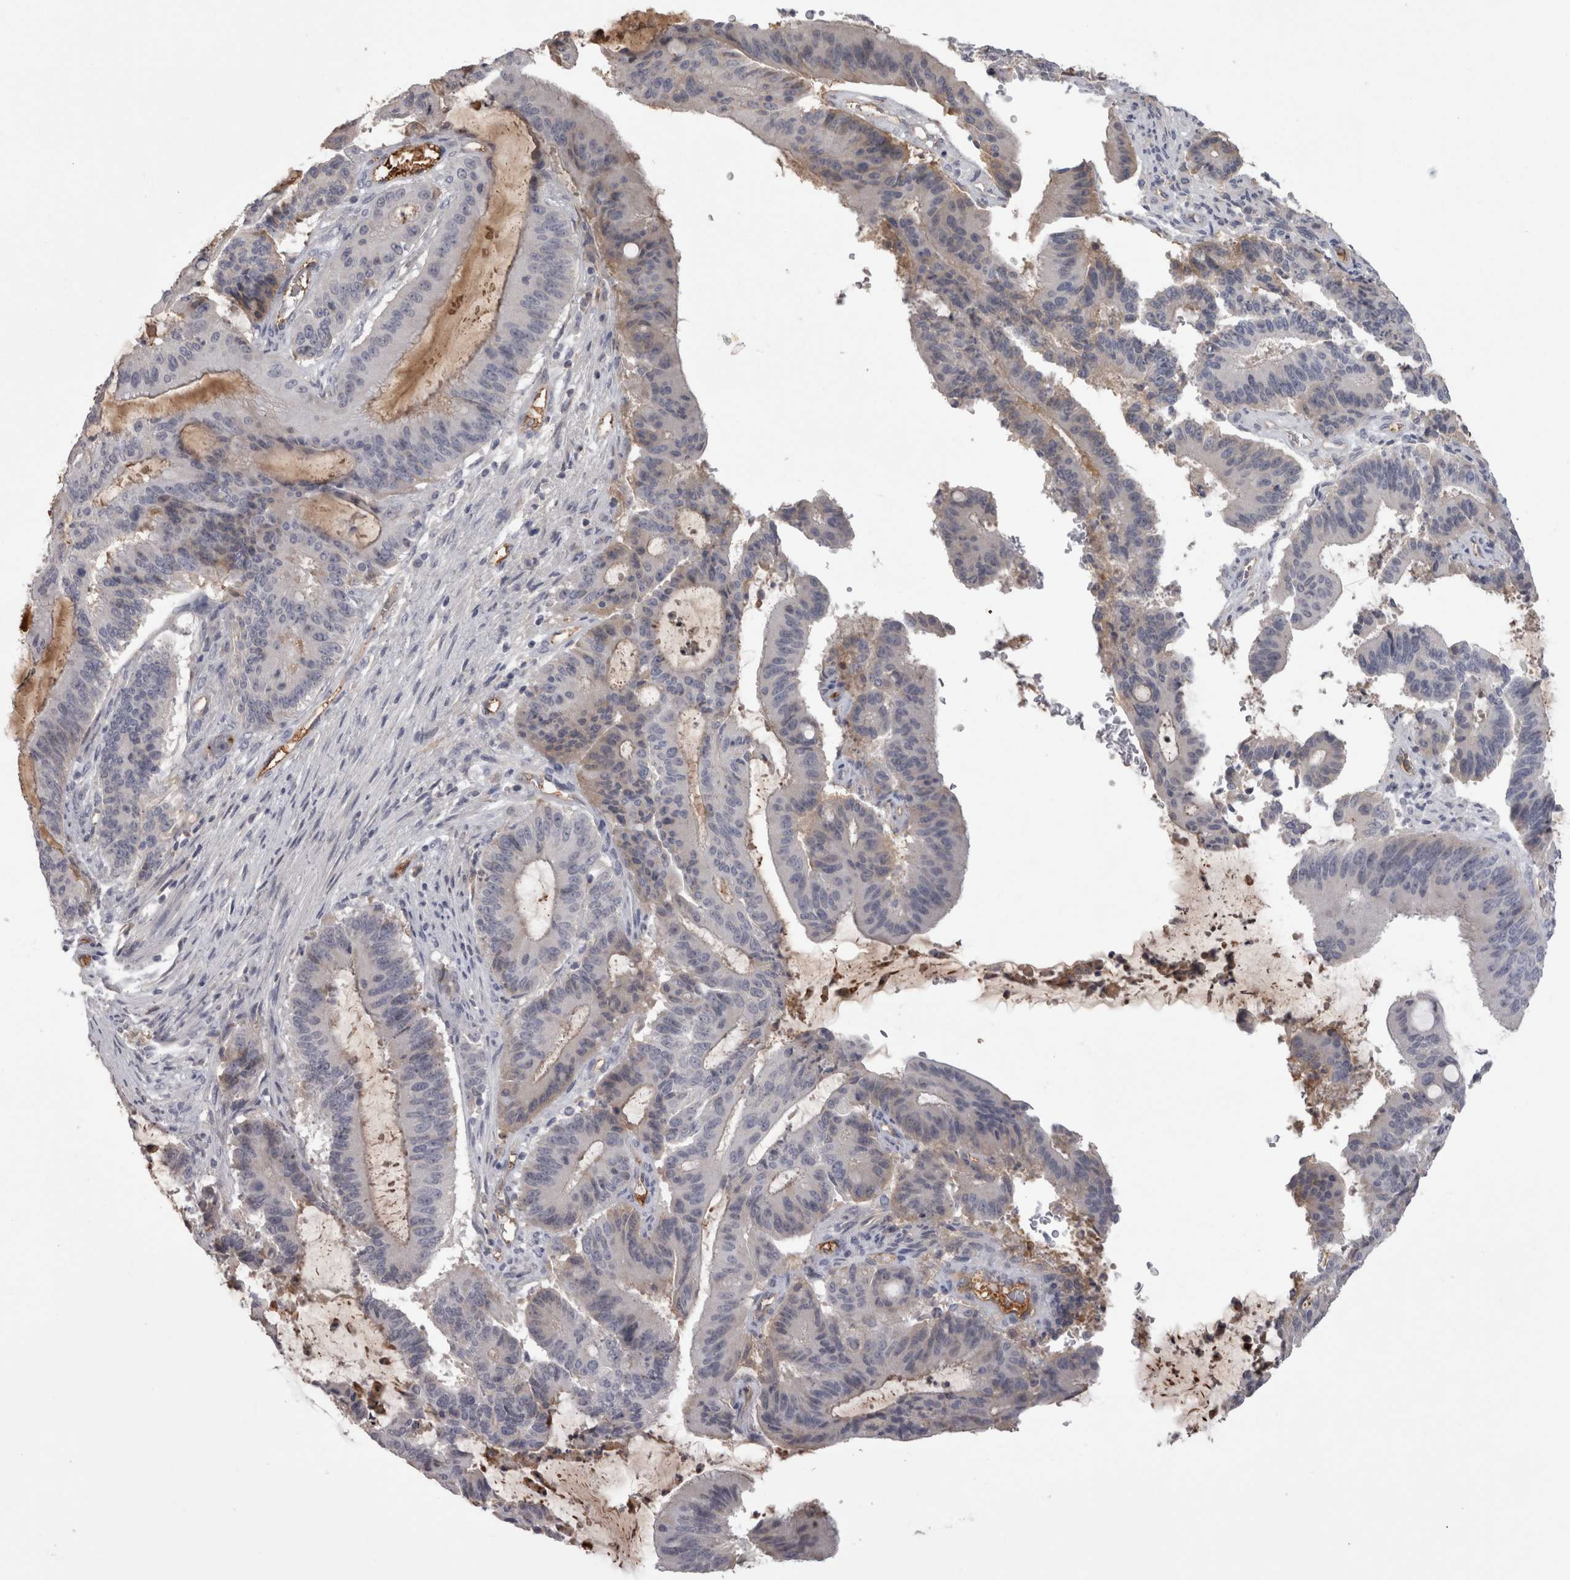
{"staining": {"intensity": "negative", "quantity": "none", "location": "none"}, "tissue": "liver cancer", "cell_type": "Tumor cells", "image_type": "cancer", "snomed": [{"axis": "morphology", "description": "Cholangiocarcinoma"}, {"axis": "topography", "description": "Liver"}], "caption": "DAB (3,3'-diaminobenzidine) immunohistochemical staining of human liver cancer shows no significant staining in tumor cells.", "gene": "SAA4", "patient": {"sex": "female", "age": 73}}